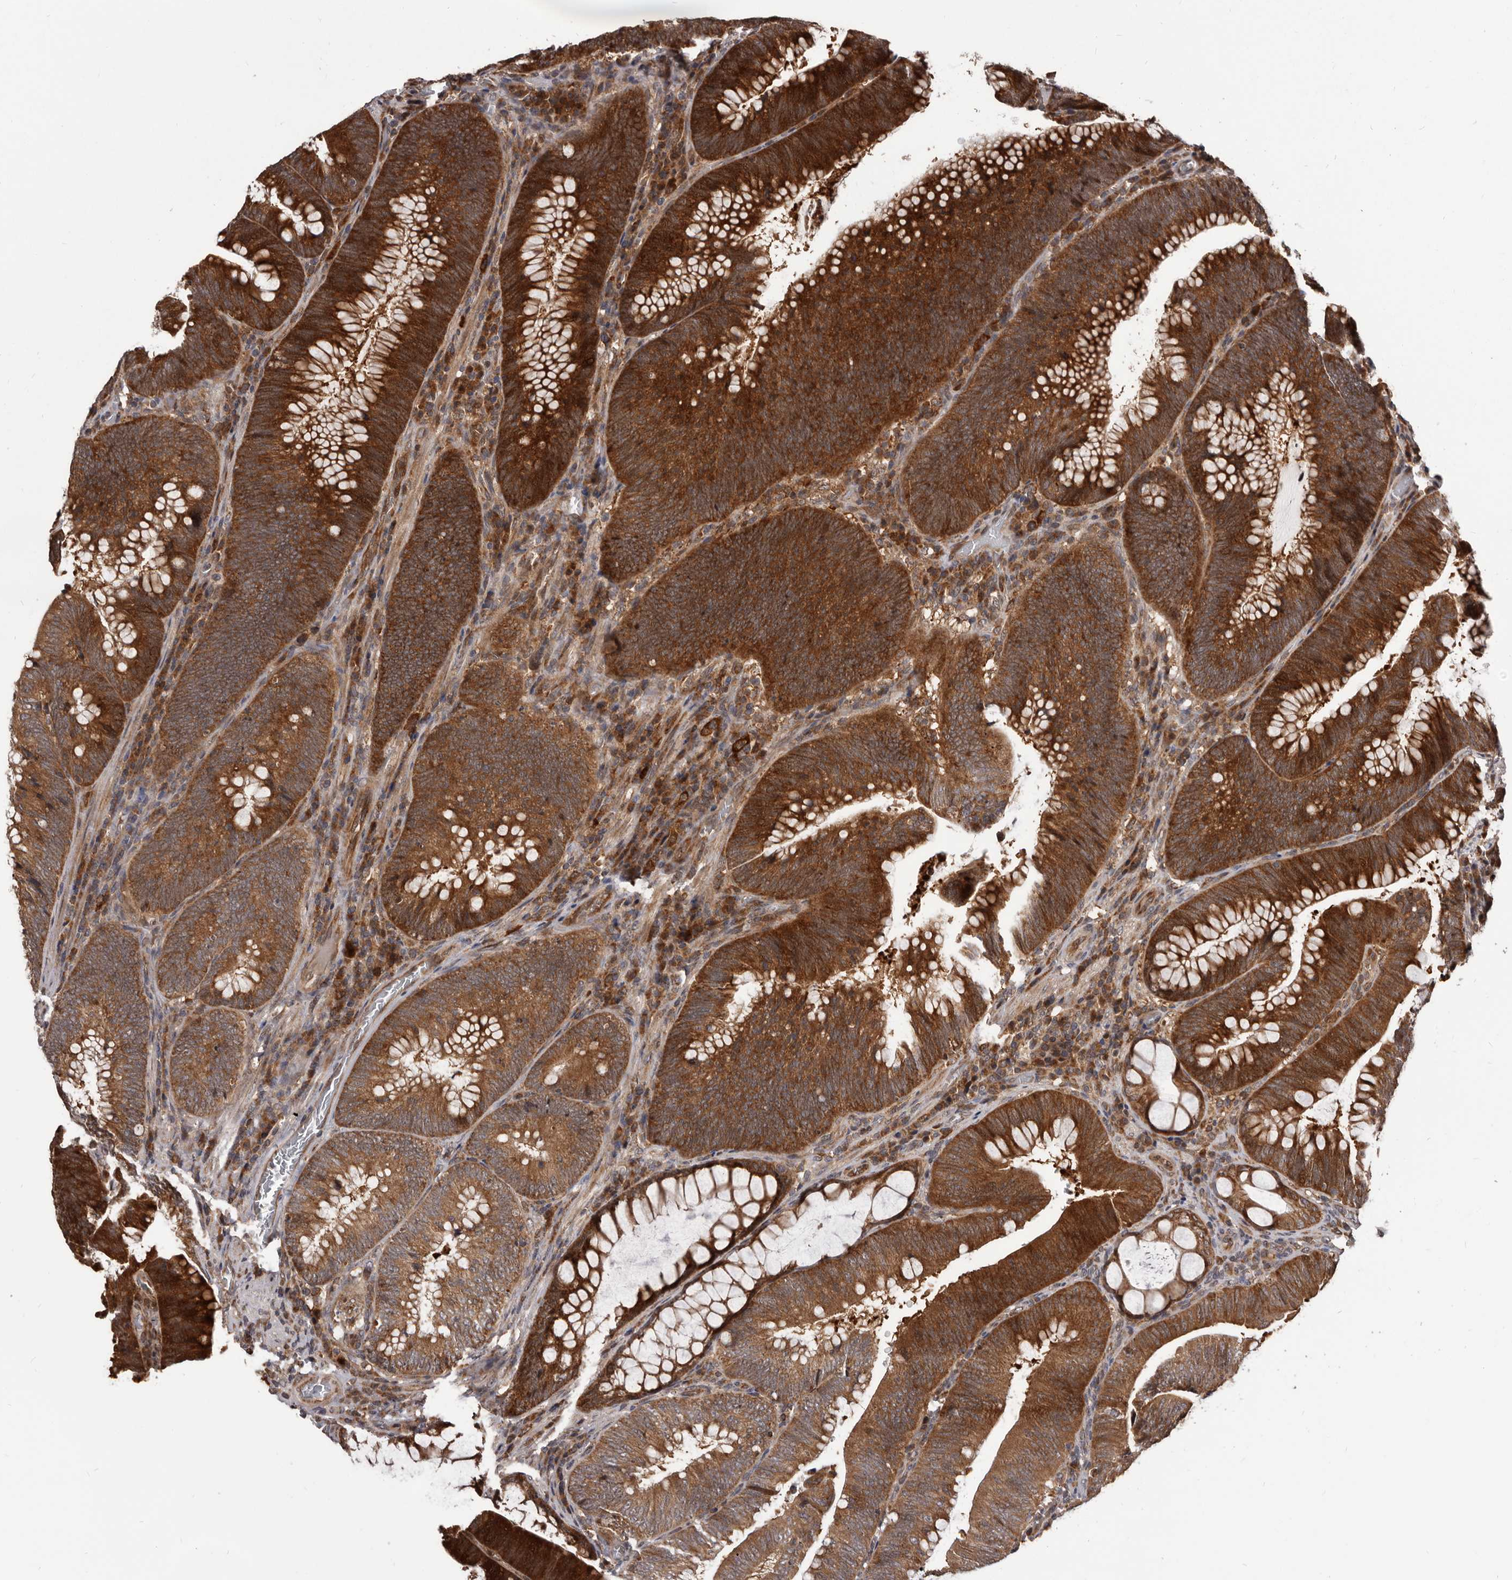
{"staining": {"intensity": "strong", "quantity": ">75%", "location": "cytoplasmic/membranous"}, "tissue": "colorectal cancer", "cell_type": "Tumor cells", "image_type": "cancer", "snomed": [{"axis": "morphology", "description": "Normal tissue, NOS"}, {"axis": "topography", "description": "Colon"}], "caption": "Immunohistochemical staining of human colorectal cancer demonstrates high levels of strong cytoplasmic/membranous staining in approximately >75% of tumor cells.", "gene": "MAP3K14", "patient": {"sex": "female", "age": 82}}